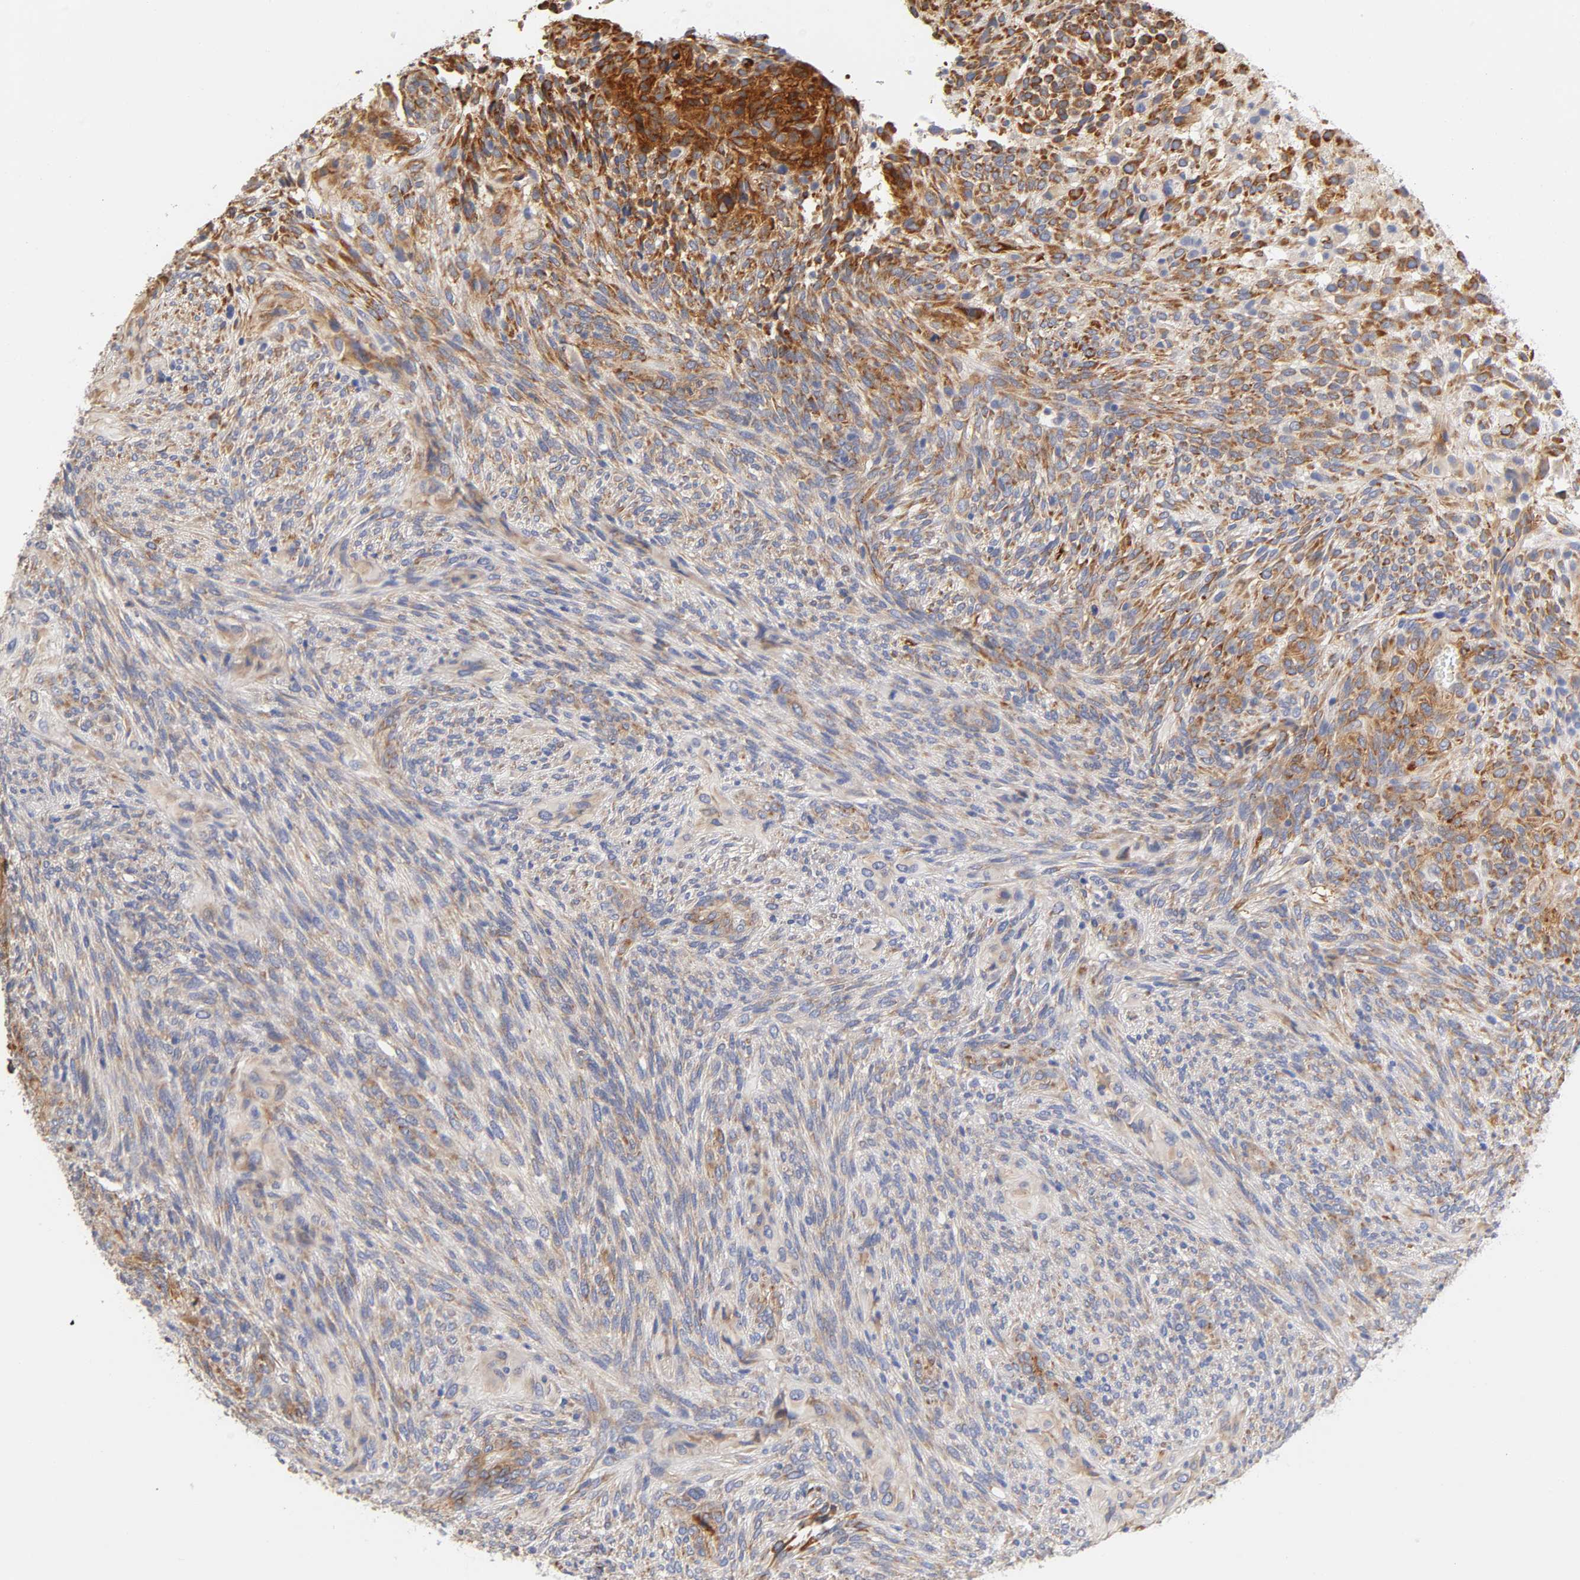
{"staining": {"intensity": "moderate", "quantity": "25%-75%", "location": "cytoplasmic/membranous"}, "tissue": "glioma", "cell_type": "Tumor cells", "image_type": "cancer", "snomed": [{"axis": "morphology", "description": "Glioma, malignant, High grade"}, {"axis": "topography", "description": "Cerebral cortex"}], "caption": "Protein expression by immunohistochemistry (IHC) displays moderate cytoplasmic/membranous staining in approximately 25%-75% of tumor cells in glioma.", "gene": "LAMB1", "patient": {"sex": "female", "age": 55}}